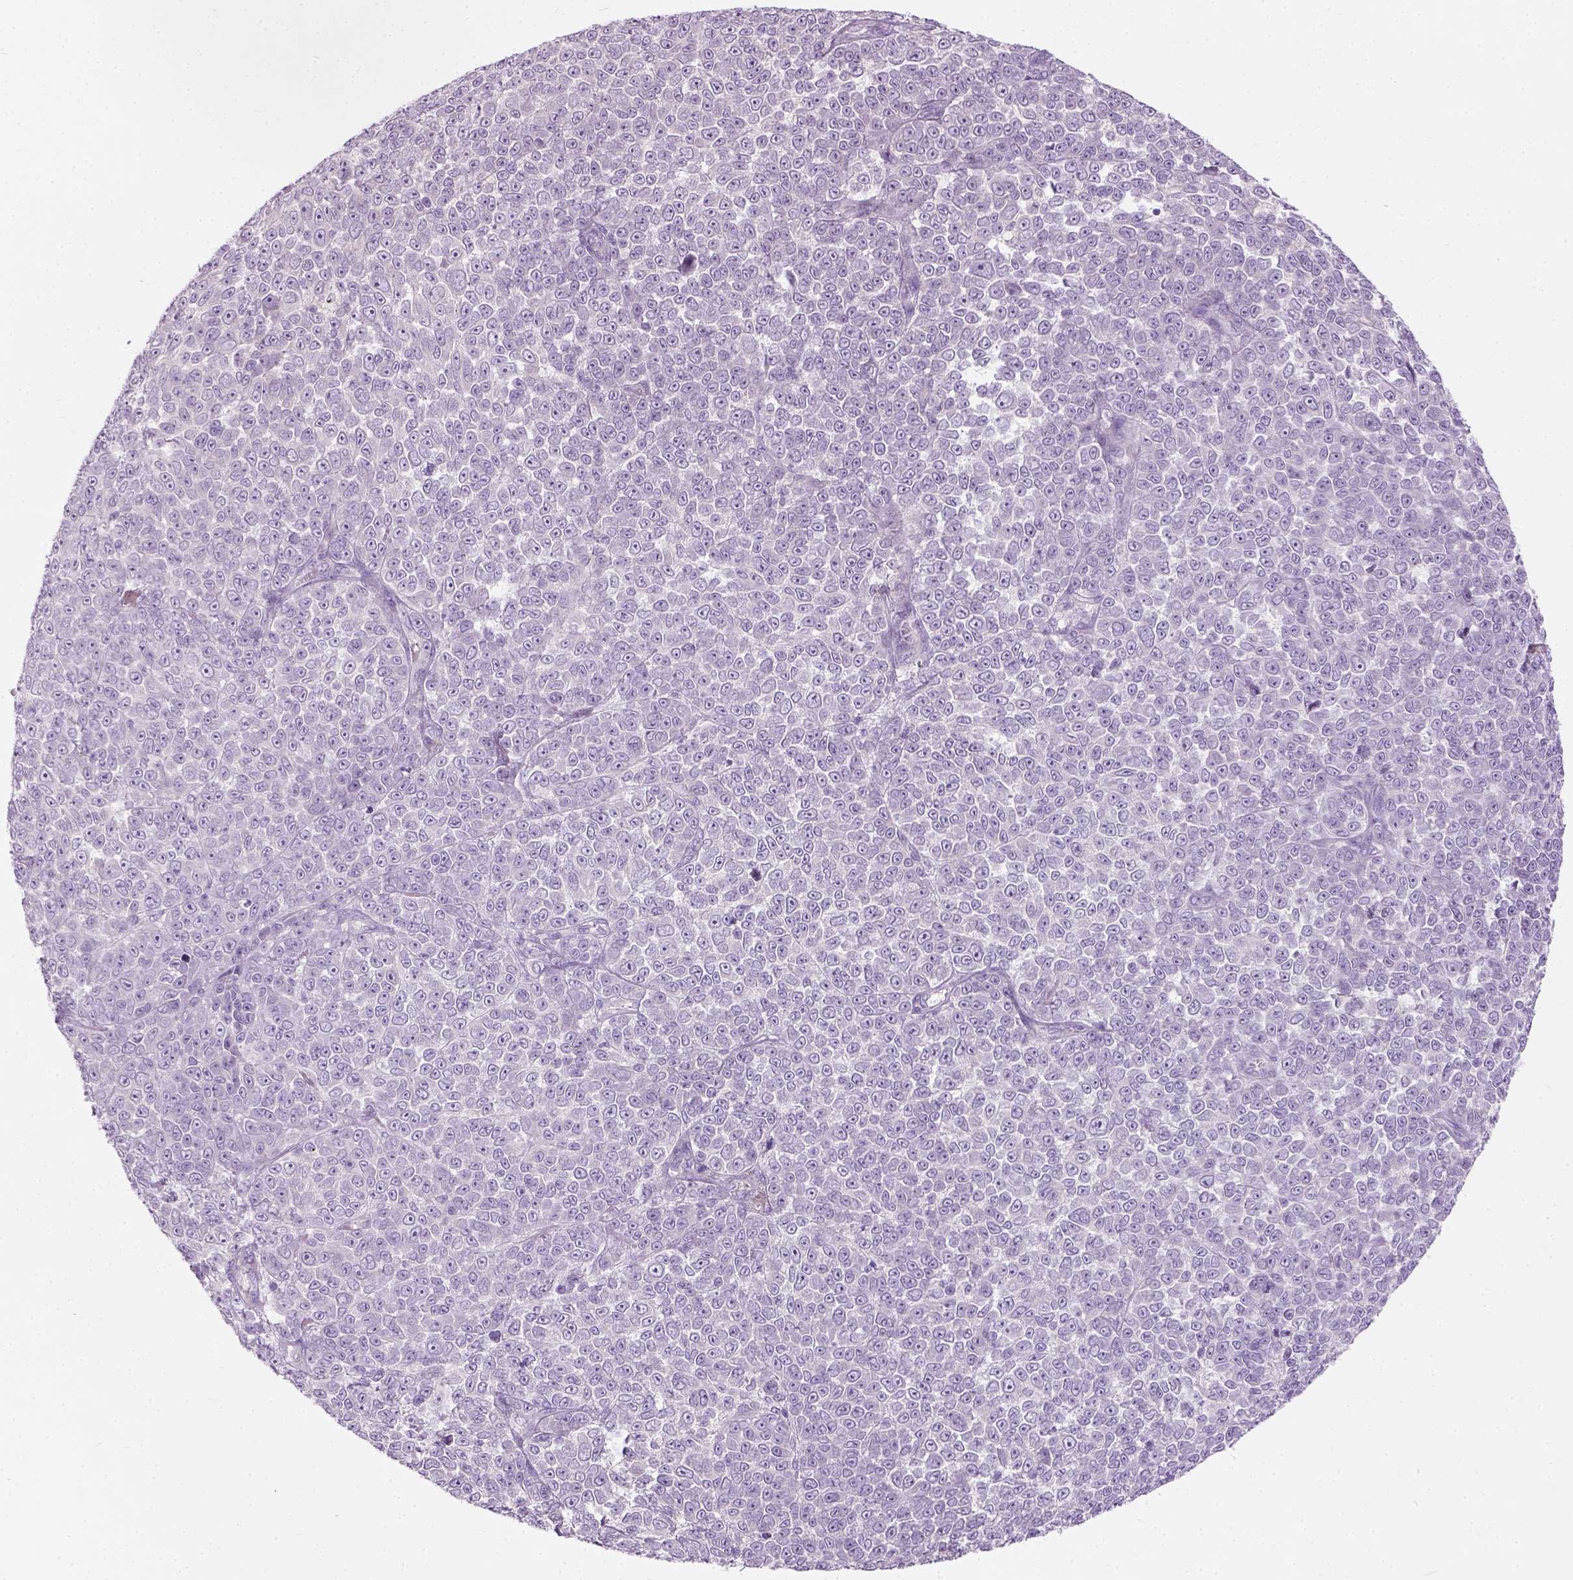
{"staining": {"intensity": "negative", "quantity": "none", "location": "none"}, "tissue": "melanoma", "cell_type": "Tumor cells", "image_type": "cancer", "snomed": [{"axis": "morphology", "description": "Malignant melanoma, NOS"}, {"axis": "topography", "description": "Skin"}], "caption": "Malignant melanoma was stained to show a protein in brown. There is no significant staining in tumor cells. (Stains: DAB immunohistochemistry (IHC) with hematoxylin counter stain, Microscopy: brightfield microscopy at high magnification).", "gene": "TRIM72", "patient": {"sex": "female", "age": 95}}